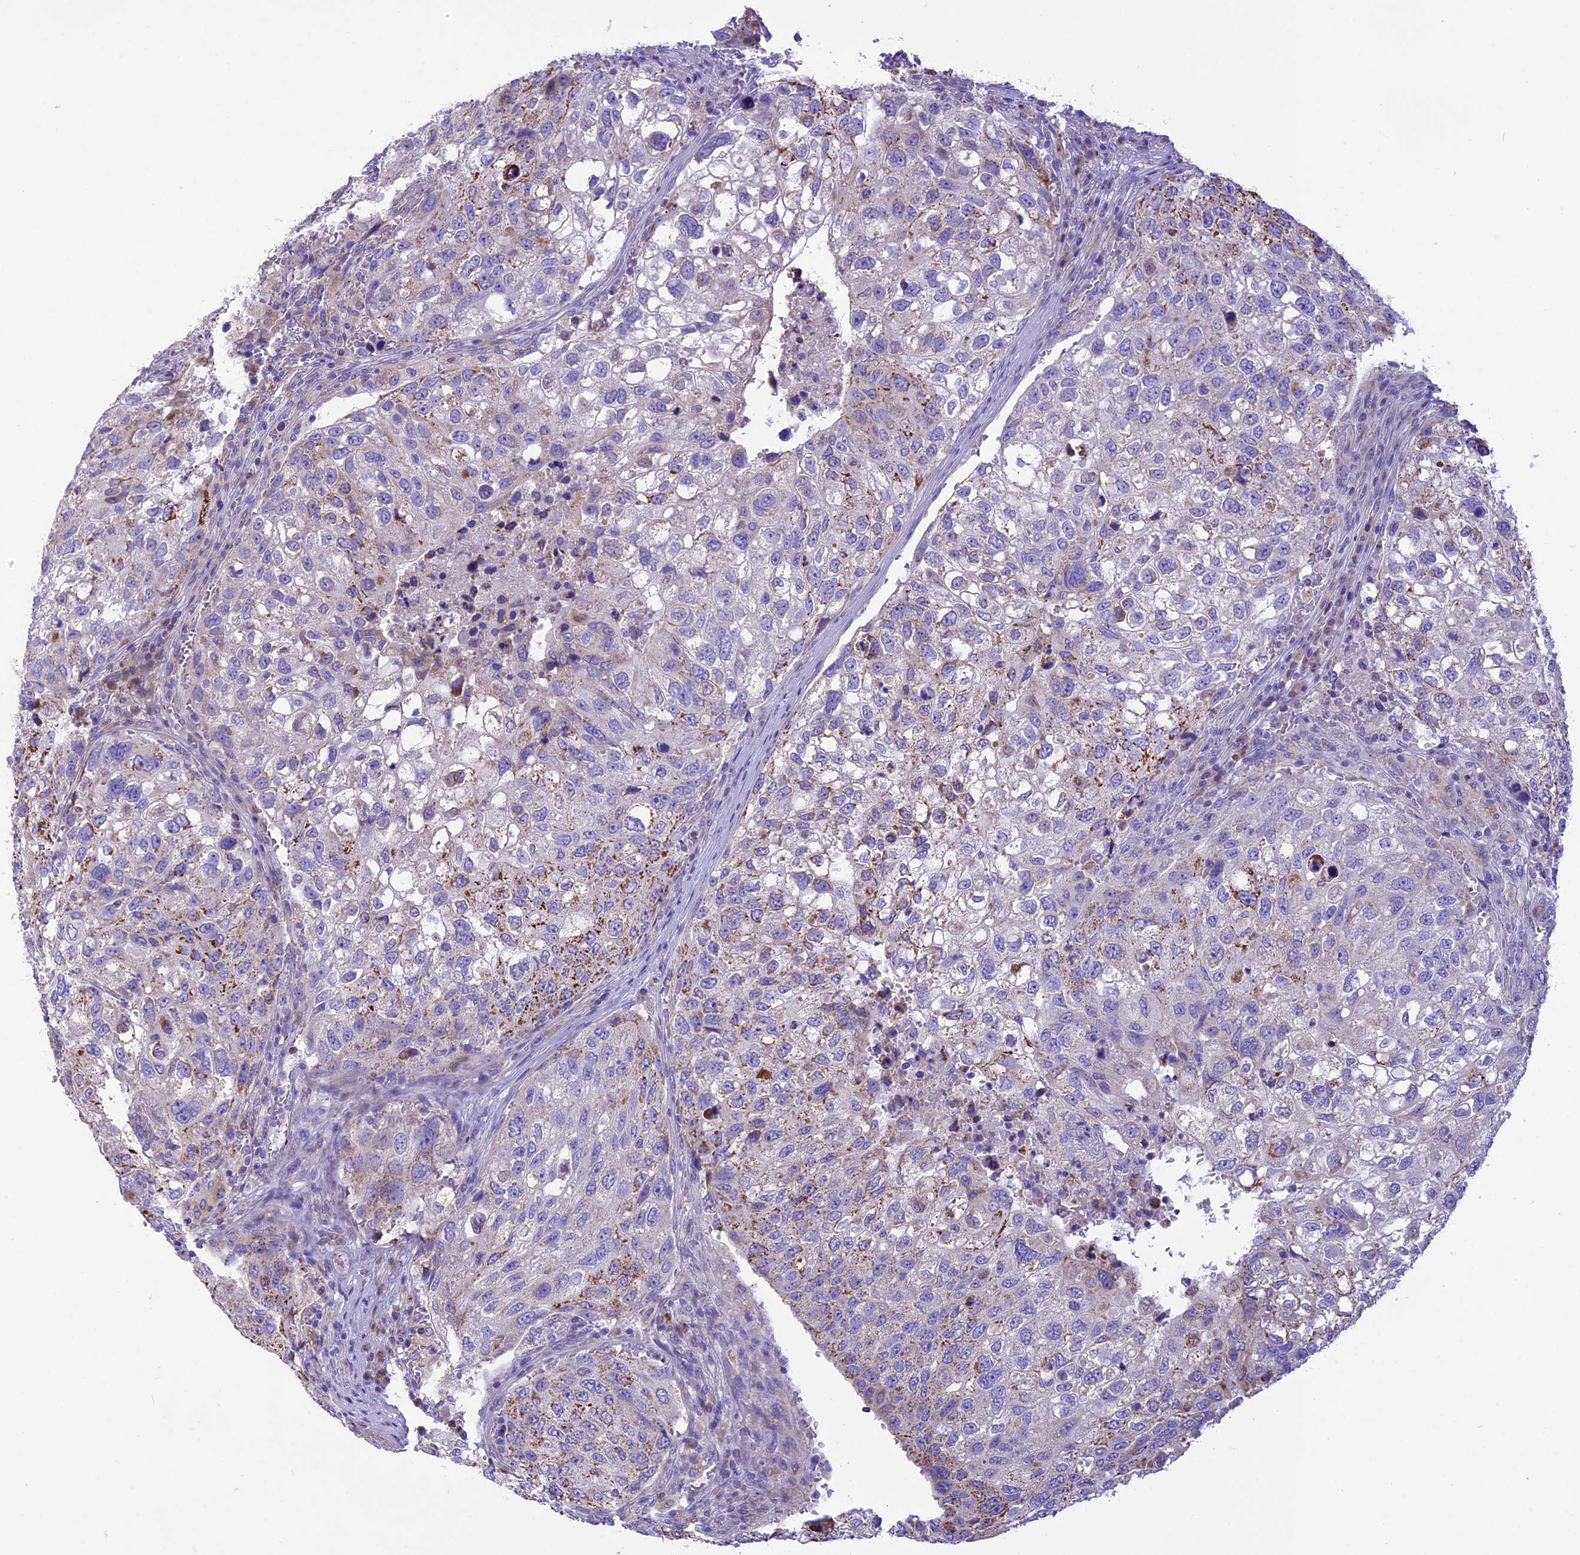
{"staining": {"intensity": "moderate", "quantity": "25%-75%", "location": "cytoplasmic/membranous"}, "tissue": "urothelial cancer", "cell_type": "Tumor cells", "image_type": "cancer", "snomed": [{"axis": "morphology", "description": "Urothelial carcinoma, High grade"}, {"axis": "topography", "description": "Lymph node"}, {"axis": "topography", "description": "Urinary bladder"}], "caption": "Immunohistochemistry (IHC) histopathology image of neoplastic tissue: human urothelial cancer stained using immunohistochemistry (IHC) displays medium levels of moderate protein expression localized specifically in the cytoplasmic/membranous of tumor cells, appearing as a cytoplasmic/membranous brown color.", "gene": "DOC2B", "patient": {"sex": "male", "age": 51}}